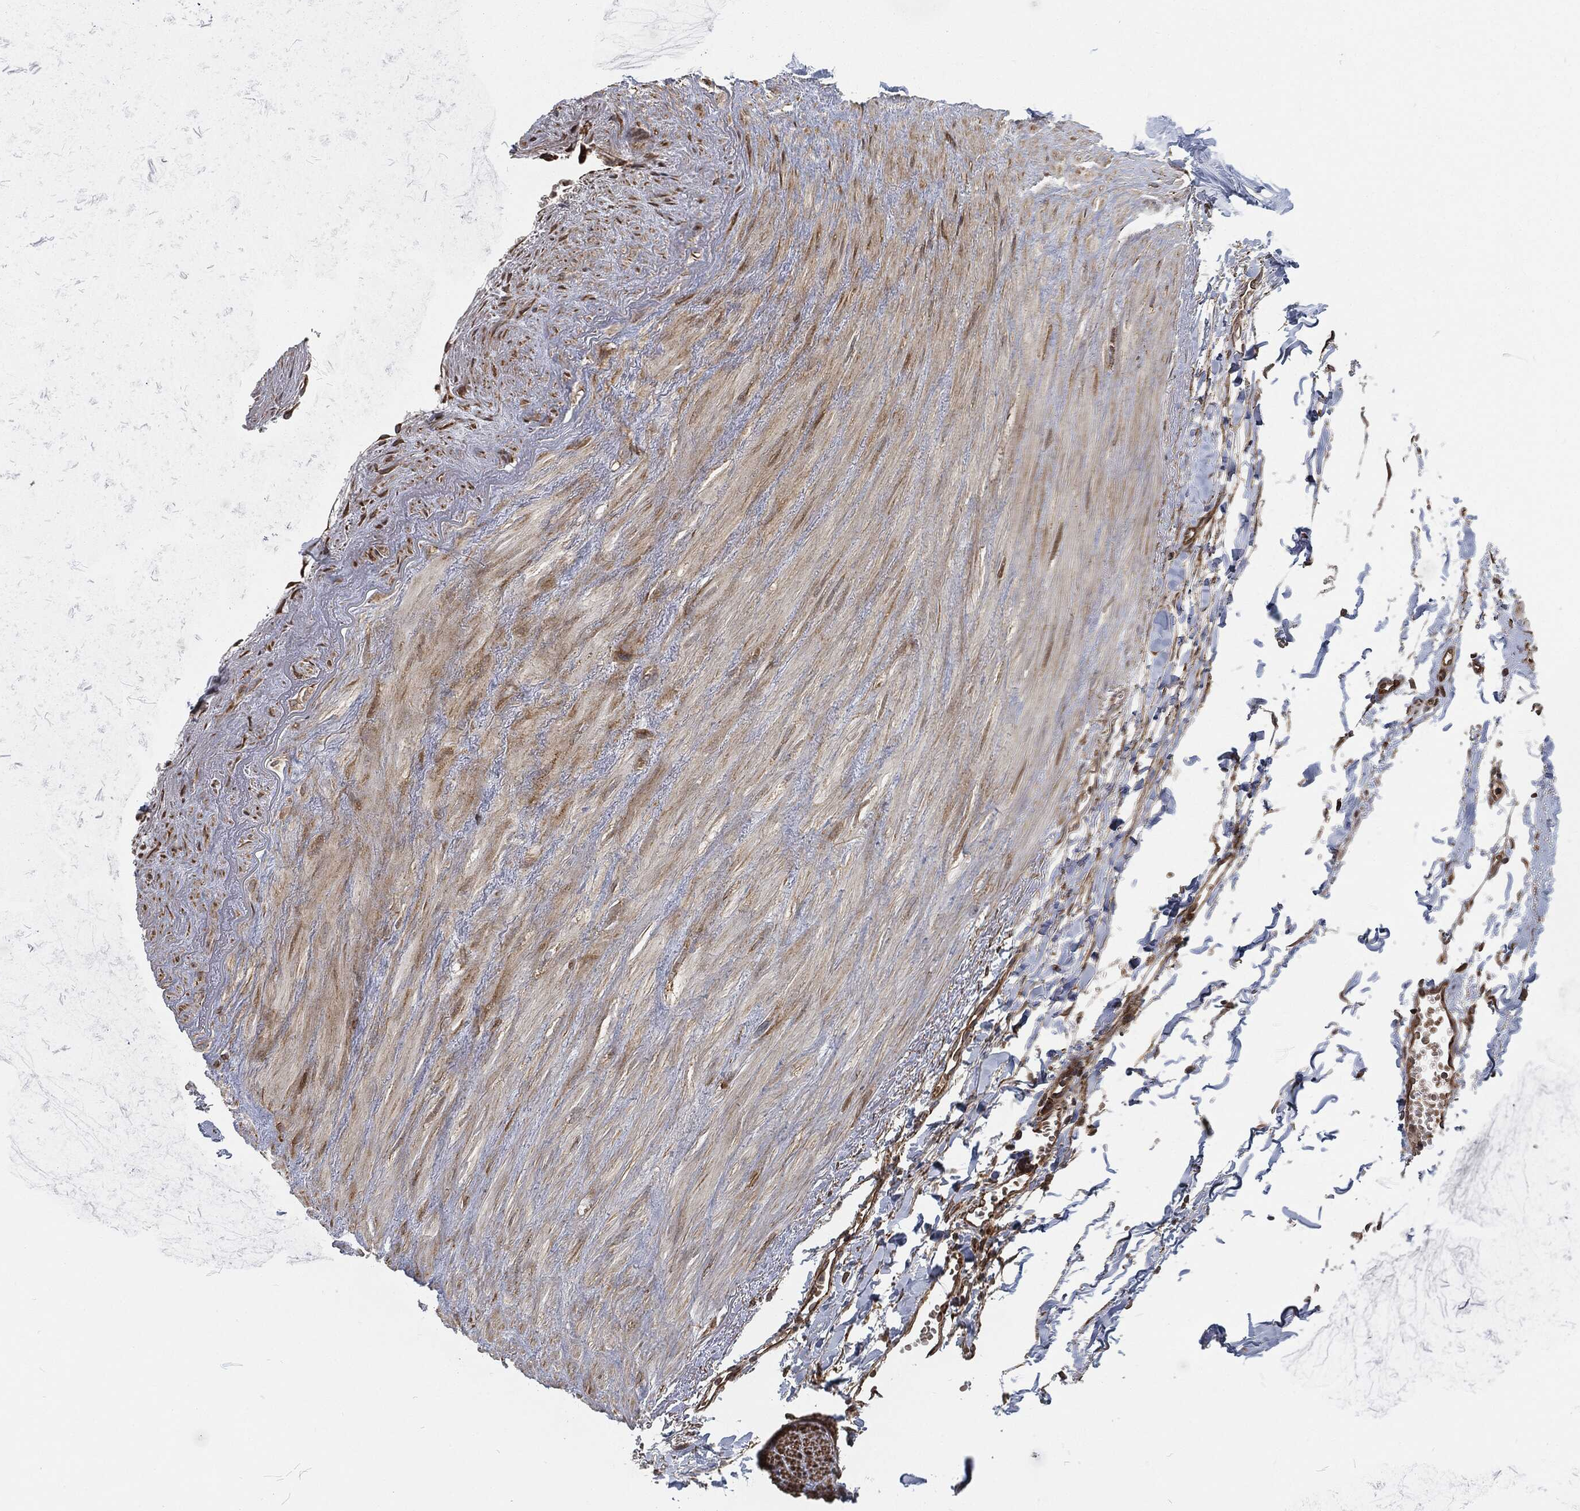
{"staining": {"intensity": "moderate", "quantity": "25%-75%", "location": "cytoplasmic/membranous"}, "tissue": "soft tissue", "cell_type": "Fibroblasts", "image_type": "normal", "snomed": [{"axis": "morphology", "description": "Normal tissue, NOS"}, {"axis": "morphology", "description": "Adenocarcinoma, NOS"}, {"axis": "topography", "description": "Pancreas"}, {"axis": "topography", "description": "Peripheral nerve tissue"}], "caption": "Immunohistochemical staining of normal human soft tissue shows 25%-75% levels of moderate cytoplasmic/membranous protein expression in about 25%-75% of fibroblasts. (Brightfield microscopy of DAB IHC at high magnification).", "gene": "RFTN1", "patient": {"sex": "male", "age": 61}}